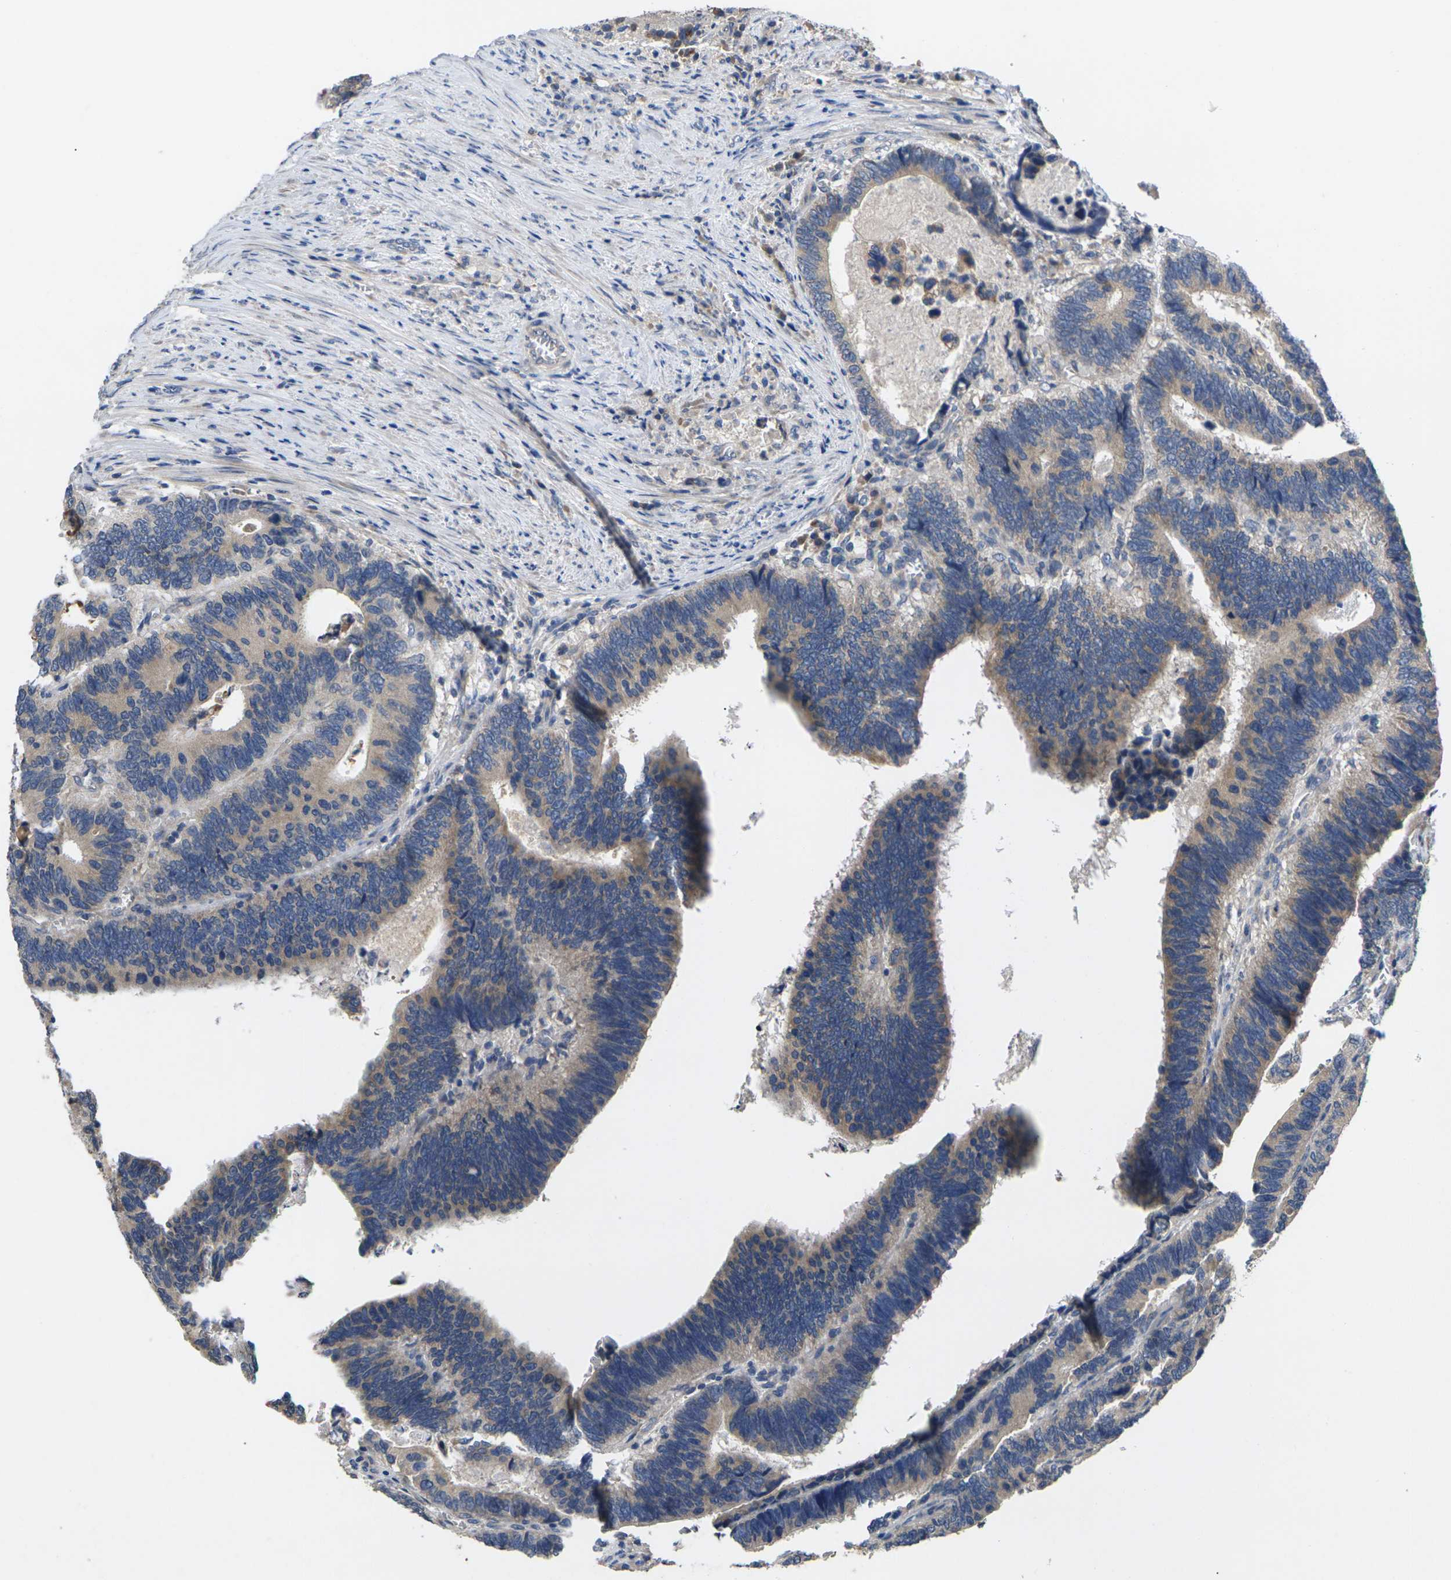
{"staining": {"intensity": "weak", "quantity": ">75%", "location": "cytoplasmic/membranous"}, "tissue": "colorectal cancer", "cell_type": "Tumor cells", "image_type": "cancer", "snomed": [{"axis": "morphology", "description": "Adenocarcinoma, NOS"}, {"axis": "topography", "description": "Colon"}], "caption": "DAB (3,3'-diaminobenzidine) immunohistochemical staining of adenocarcinoma (colorectal) reveals weak cytoplasmic/membranous protein staining in approximately >75% of tumor cells.", "gene": "SLC2A2", "patient": {"sex": "male", "age": 72}}